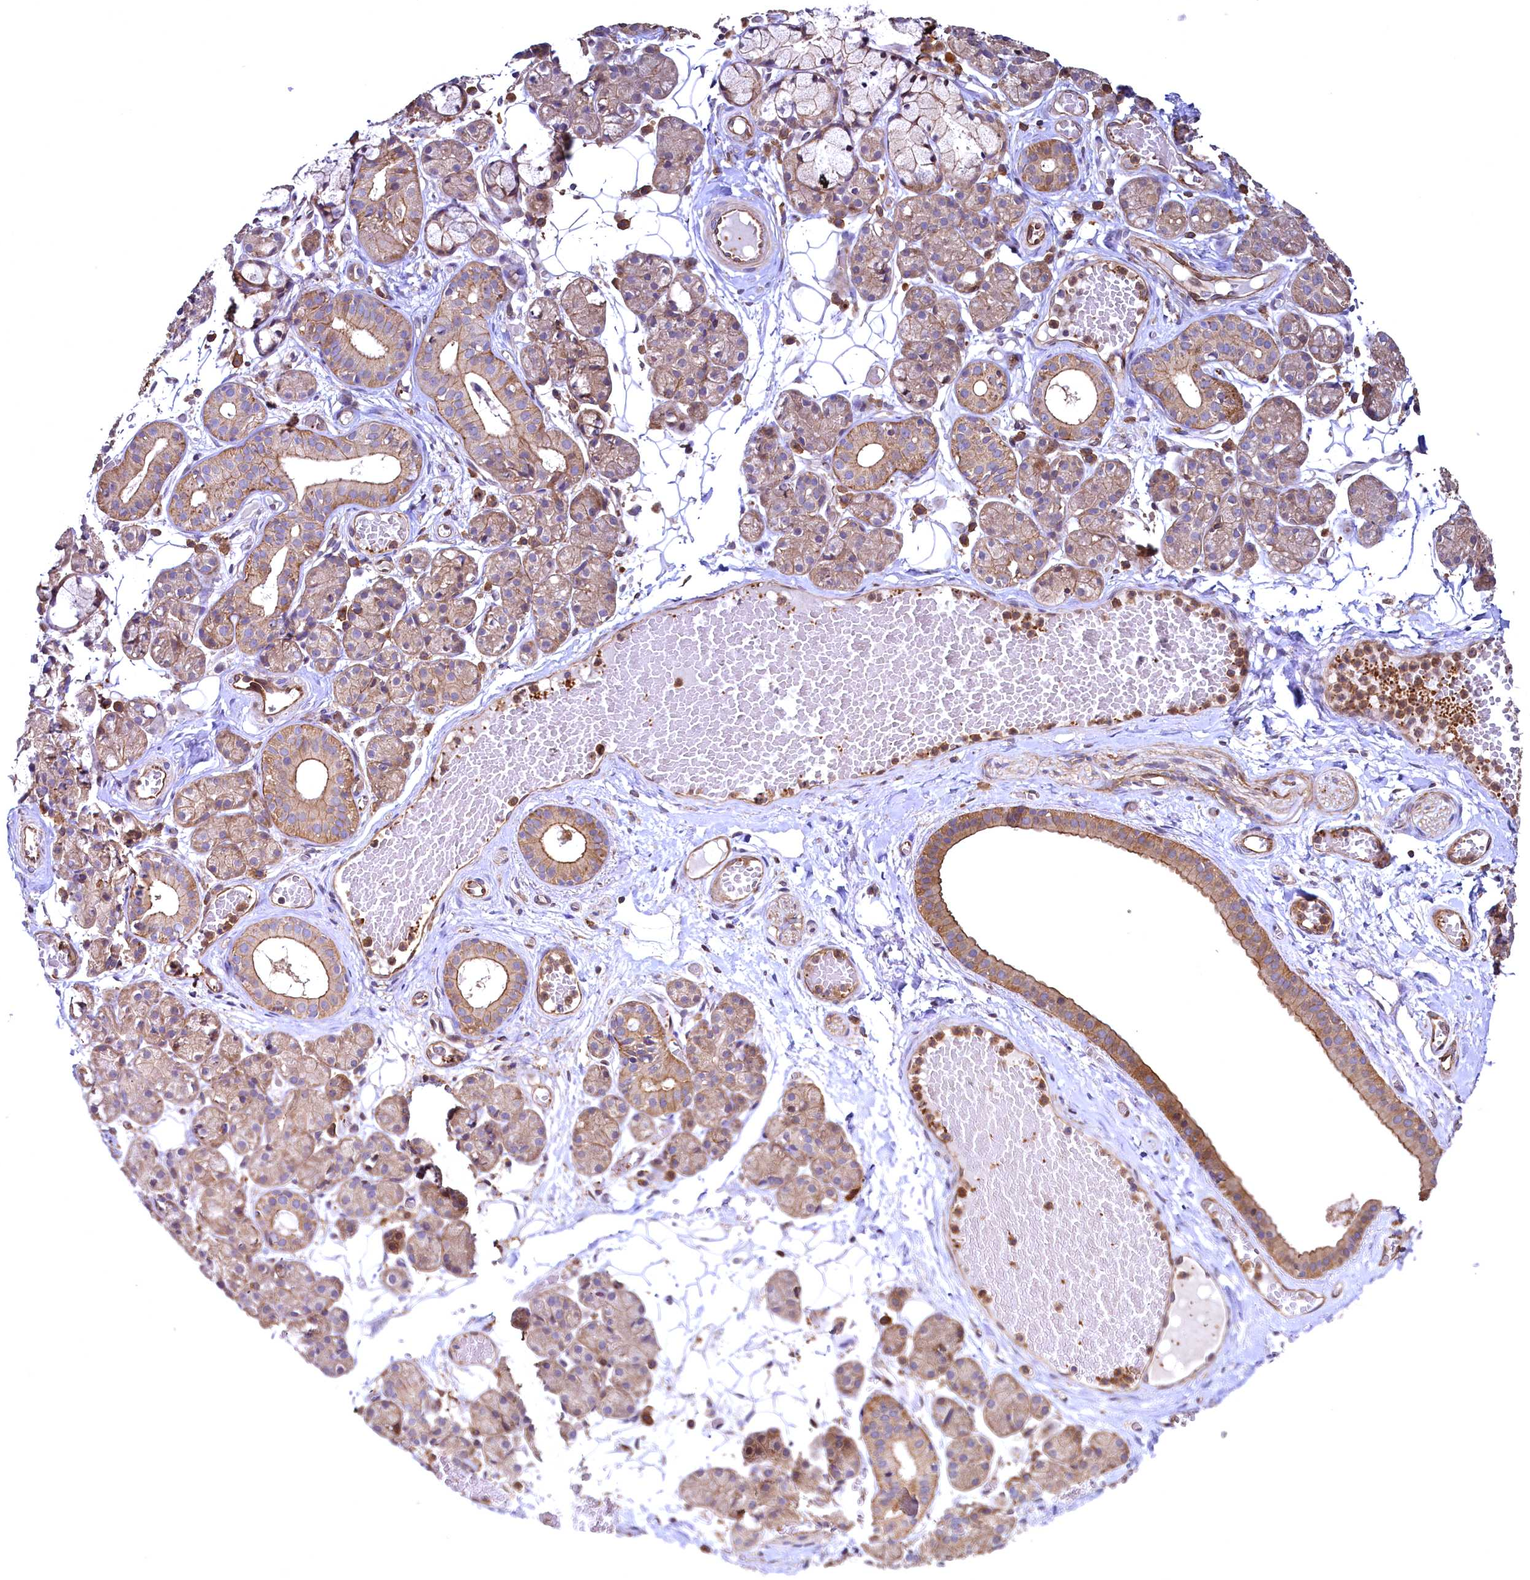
{"staining": {"intensity": "moderate", "quantity": ">75%", "location": "cytoplasmic/membranous"}, "tissue": "salivary gland", "cell_type": "Glandular cells", "image_type": "normal", "snomed": [{"axis": "morphology", "description": "Normal tissue, NOS"}, {"axis": "topography", "description": "Salivary gland"}], "caption": "Immunohistochemistry (IHC) staining of normal salivary gland, which exhibits medium levels of moderate cytoplasmic/membranous positivity in about >75% of glandular cells indicating moderate cytoplasmic/membranous protein staining. The staining was performed using DAB (brown) for protein detection and nuclei were counterstained in hematoxylin (blue).", "gene": "SVIP", "patient": {"sex": "male", "age": 63}}